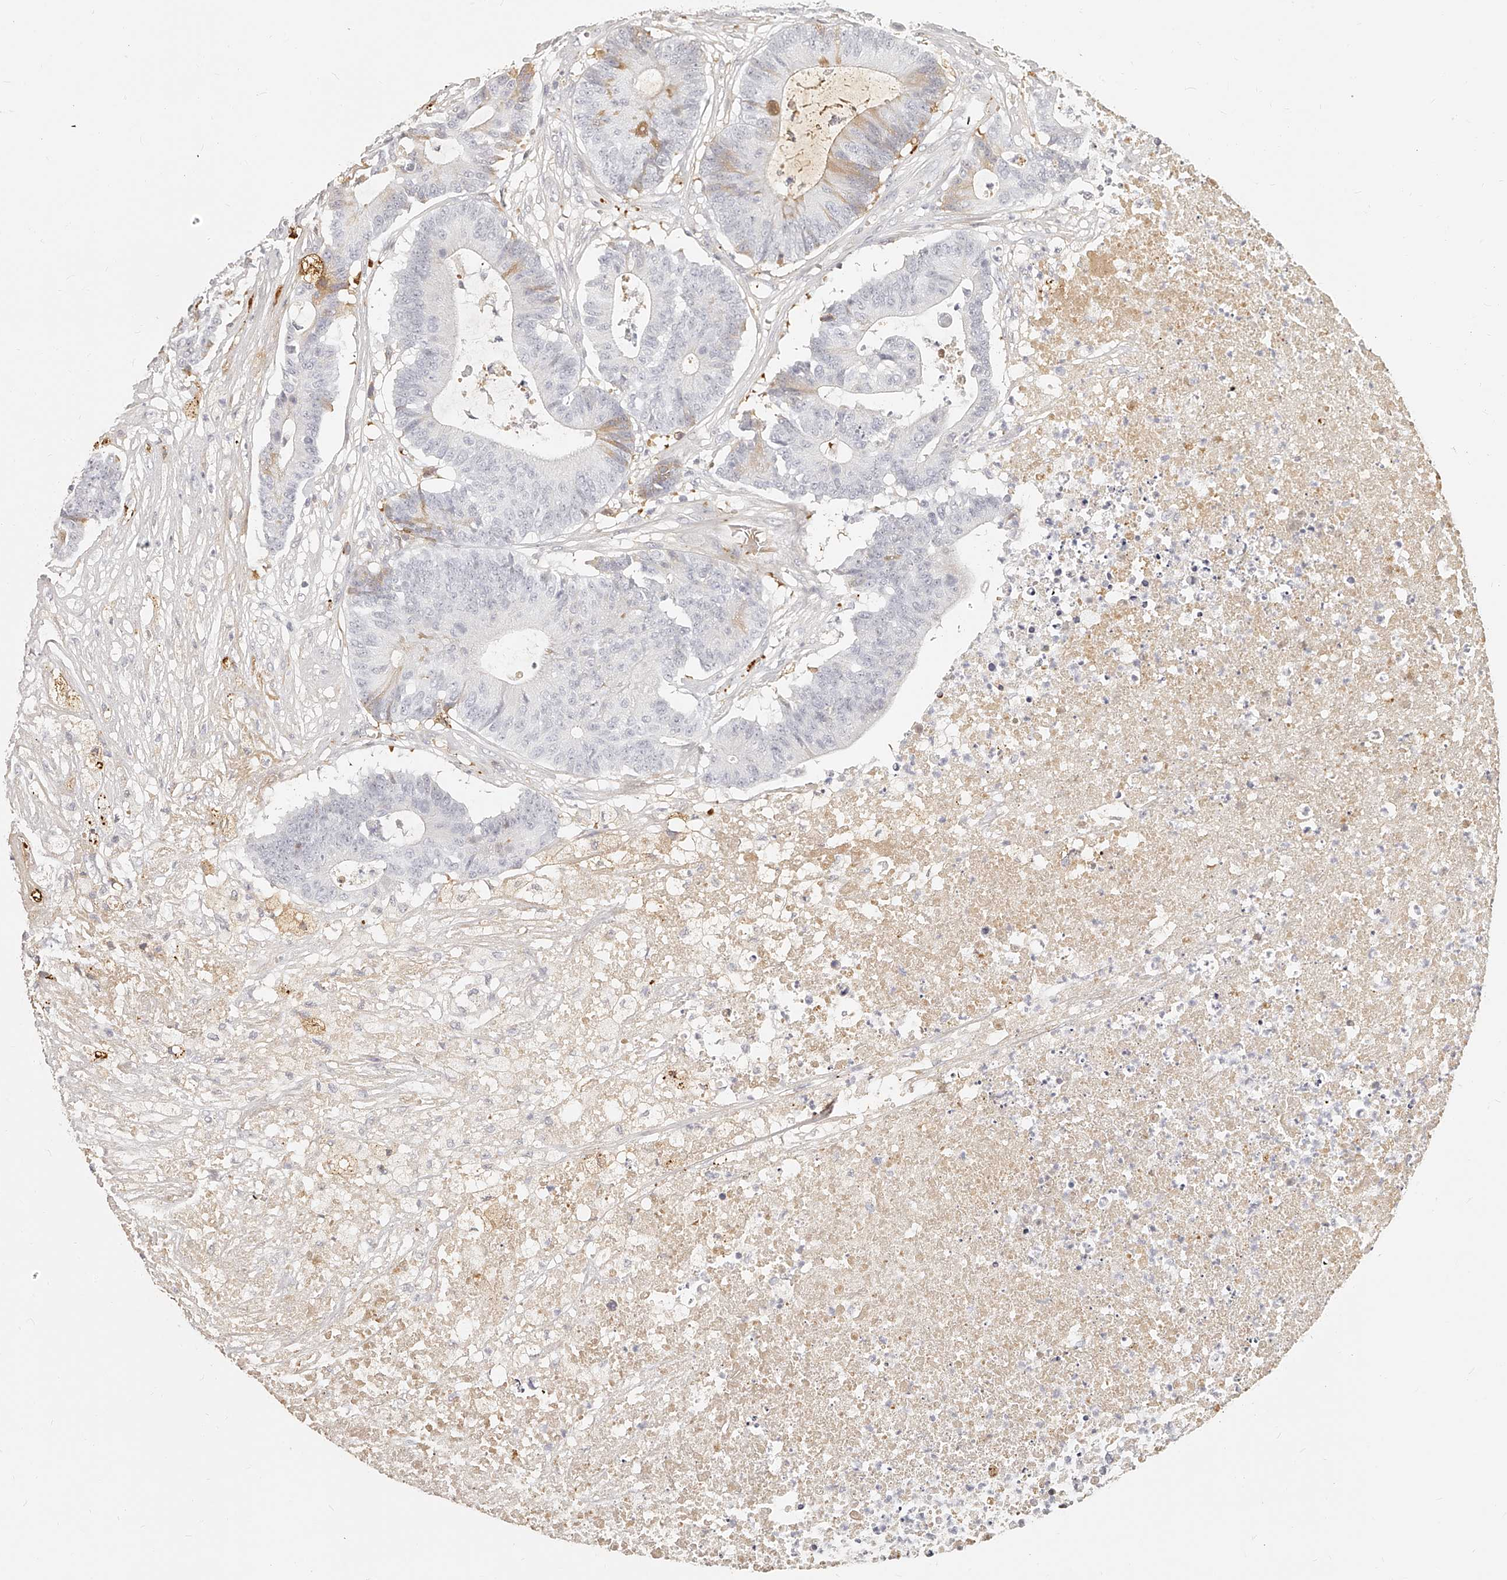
{"staining": {"intensity": "weak", "quantity": "<25%", "location": "cytoplasmic/membranous"}, "tissue": "colorectal cancer", "cell_type": "Tumor cells", "image_type": "cancer", "snomed": [{"axis": "morphology", "description": "Adenocarcinoma, NOS"}, {"axis": "topography", "description": "Colon"}], "caption": "Tumor cells are negative for protein expression in human colorectal cancer.", "gene": "ITGB3", "patient": {"sex": "female", "age": 84}}